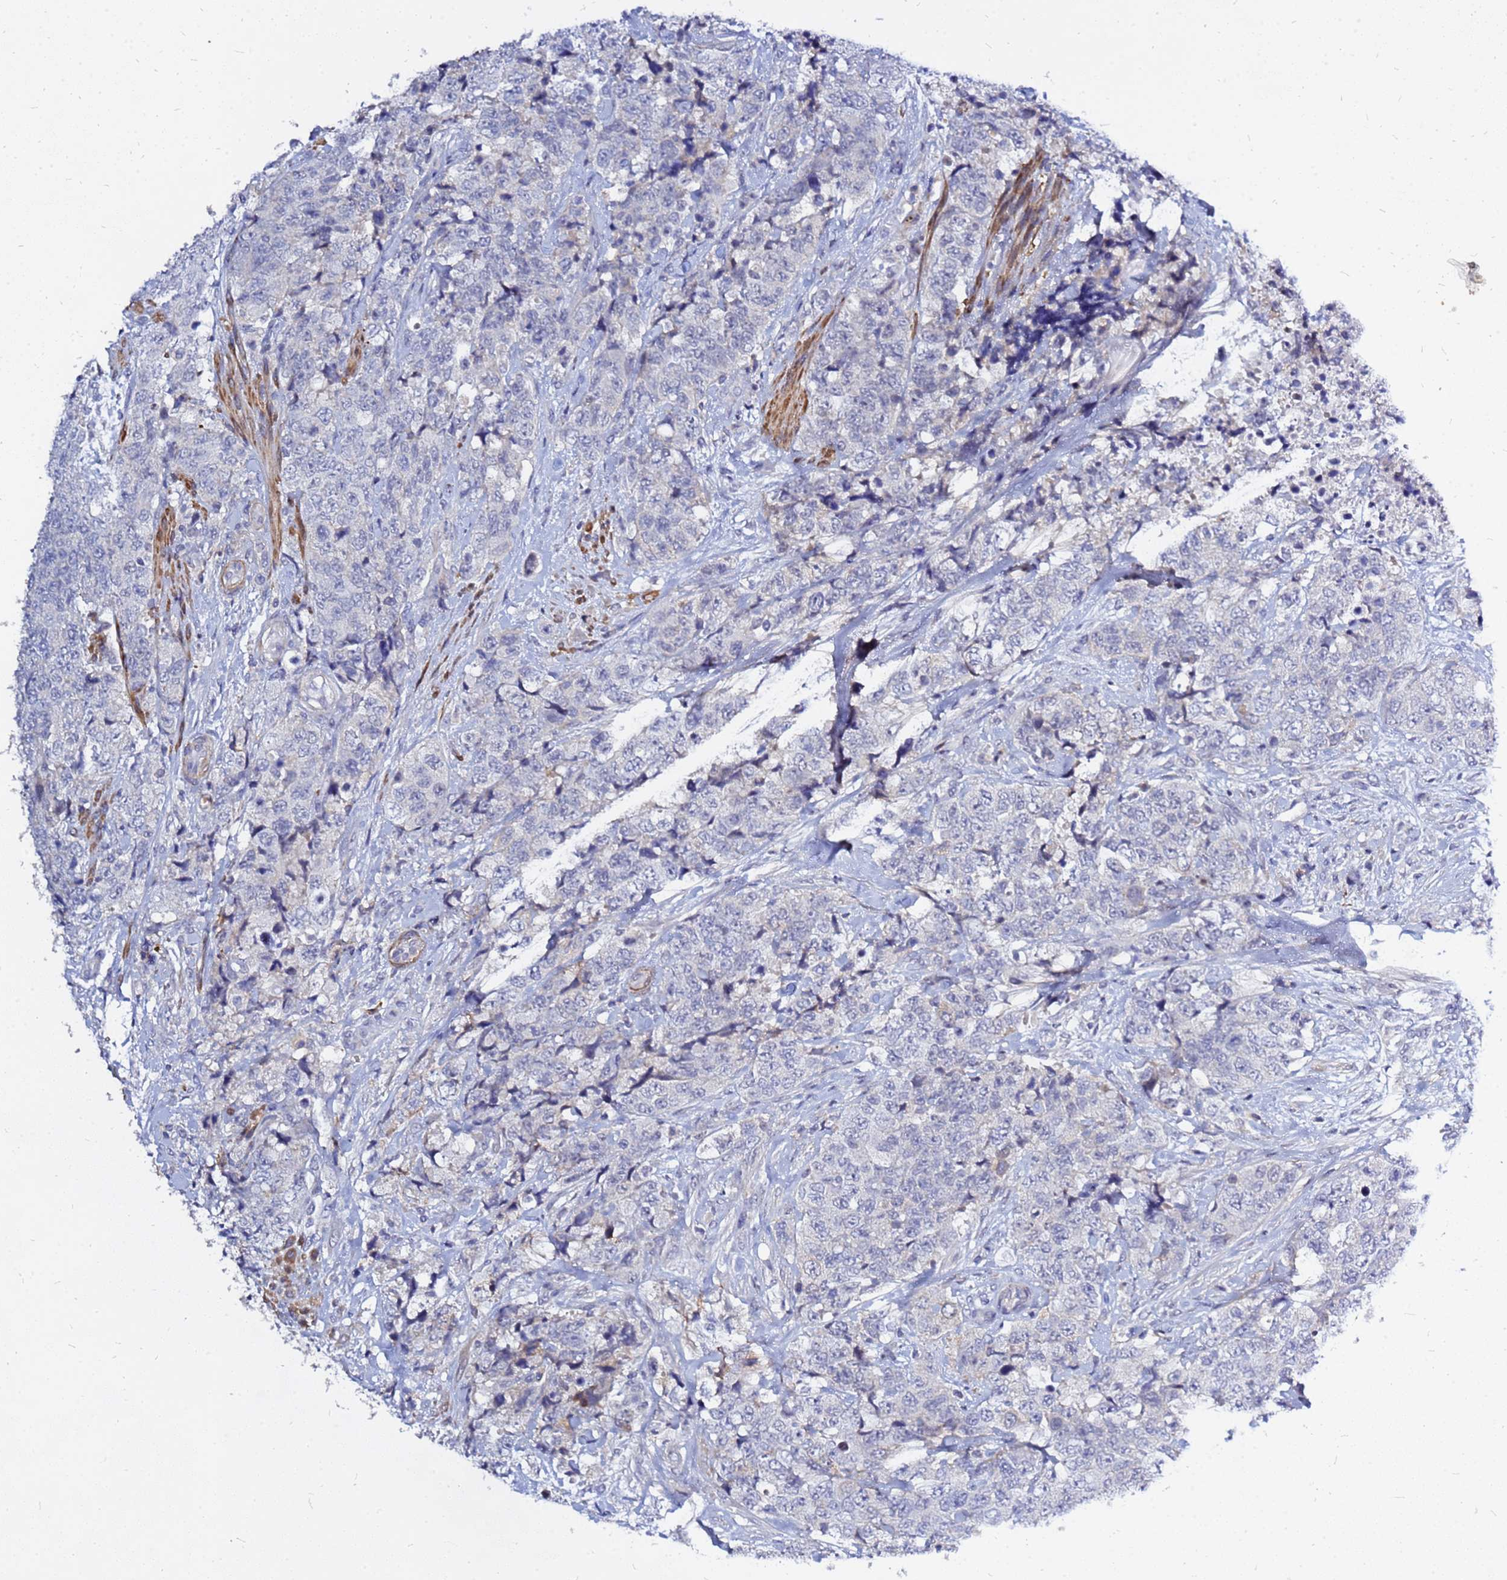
{"staining": {"intensity": "negative", "quantity": "none", "location": "none"}, "tissue": "urothelial cancer", "cell_type": "Tumor cells", "image_type": "cancer", "snomed": [{"axis": "morphology", "description": "Urothelial carcinoma, High grade"}, {"axis": "topography", "description": "Urinary bladder"}], "caption": "Tumor cells are negative for brown protein staining in urothelial cancer.", "gene": "SRGAP3", "patient": {"sex": "female", "age": 78}}